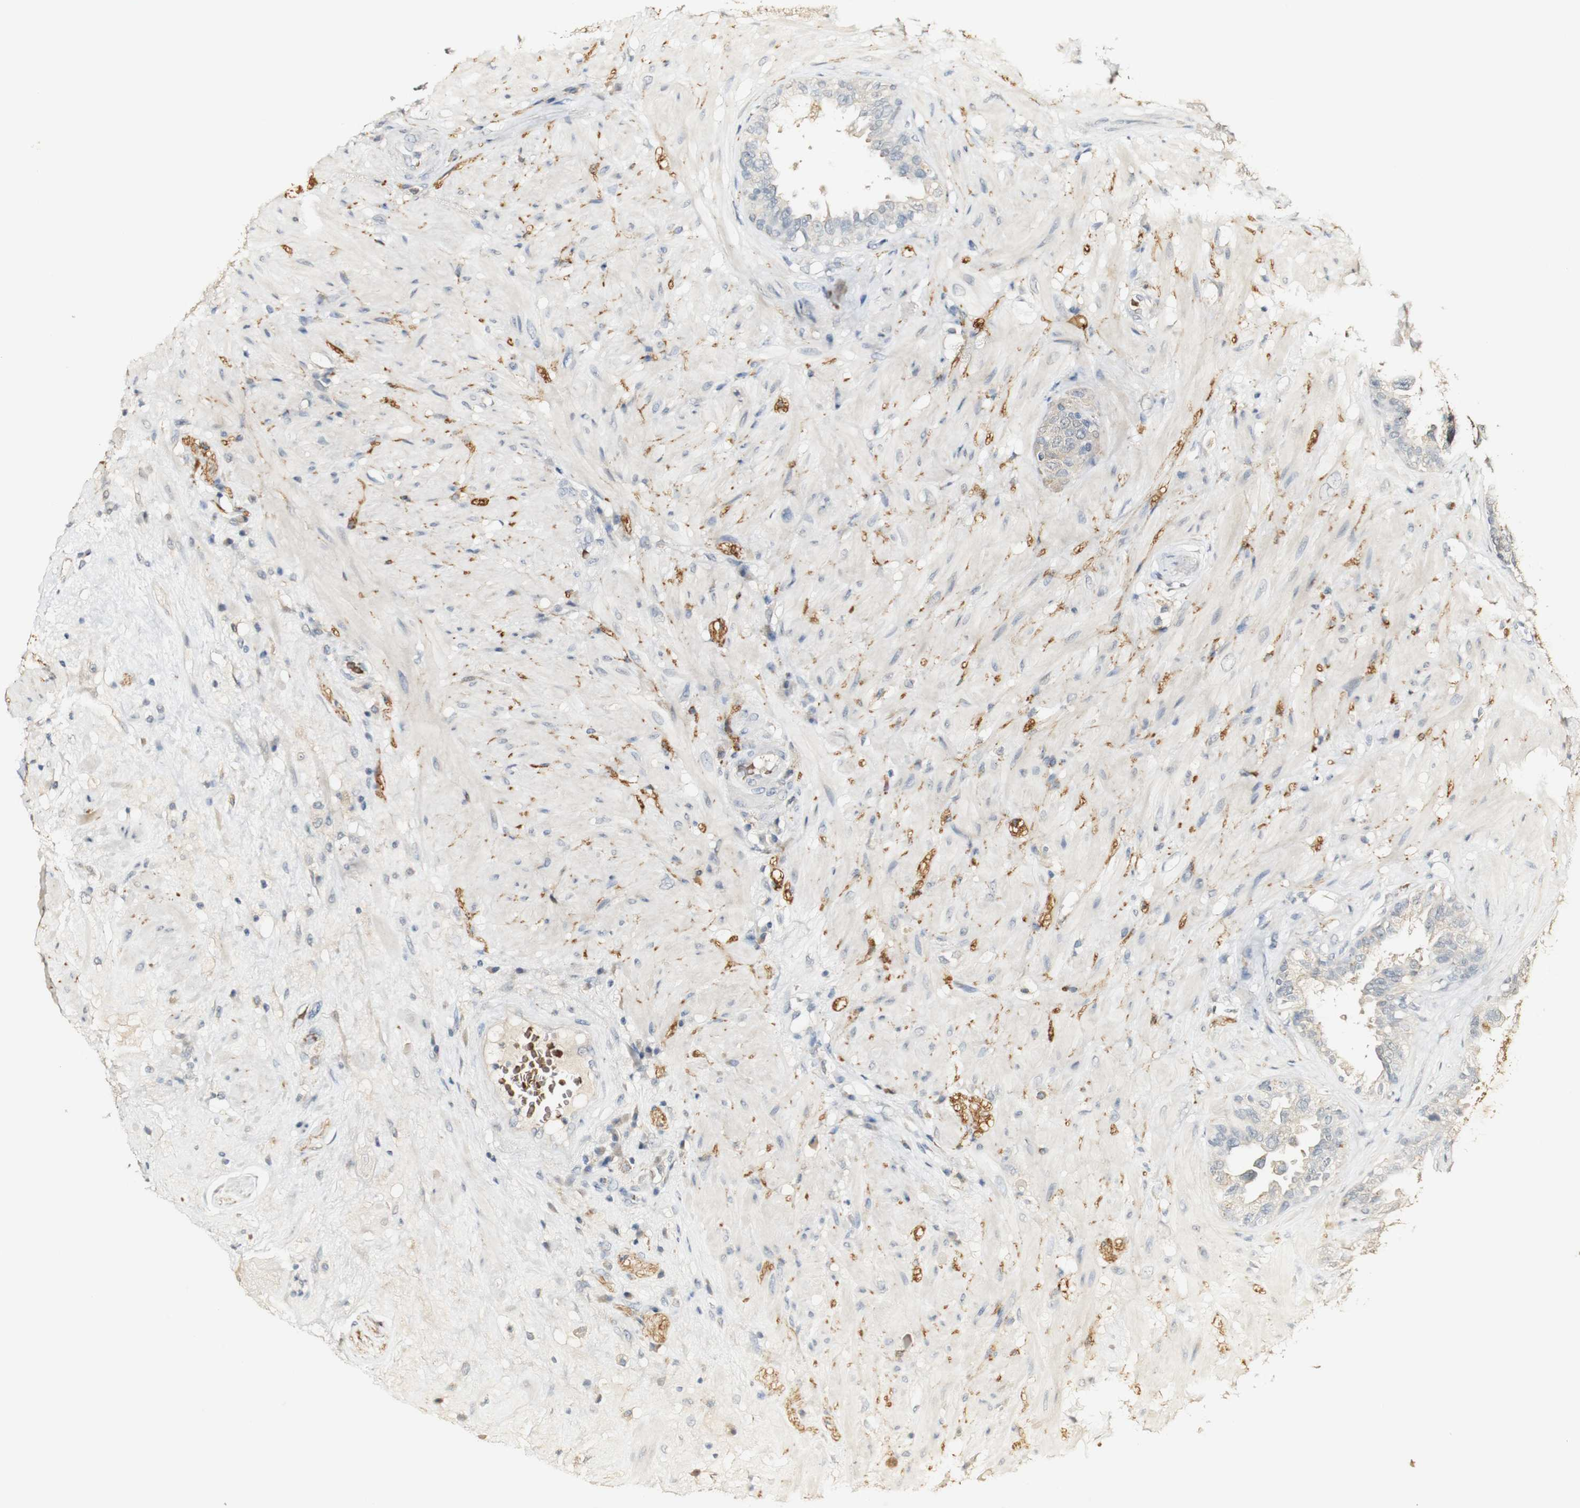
{"staining": {"intensity": "weak", "quantity": "<25%", "location": "cytoplasmic/membranous"}, "tissue": "seminal vesicle", "cell_type": "Glandular cells", "image_type": "normal", "snomed": [{"axis": "morphology", "description": "Normal tissue, NOS"}, {"axis": "topography", "description": "Seminal veicle"}], "caption": "Immunohistochemistry histopathology image of normal human seminal vesicle stained for a protein (brown), which exhibits no staining in glandular cells. (DAB (3,3'-diaminobenzidine) immunohistochemistry with hematoxylin counter stain).", "gene": "SYT7", "patient": {"sex": "male", "age": 61}}